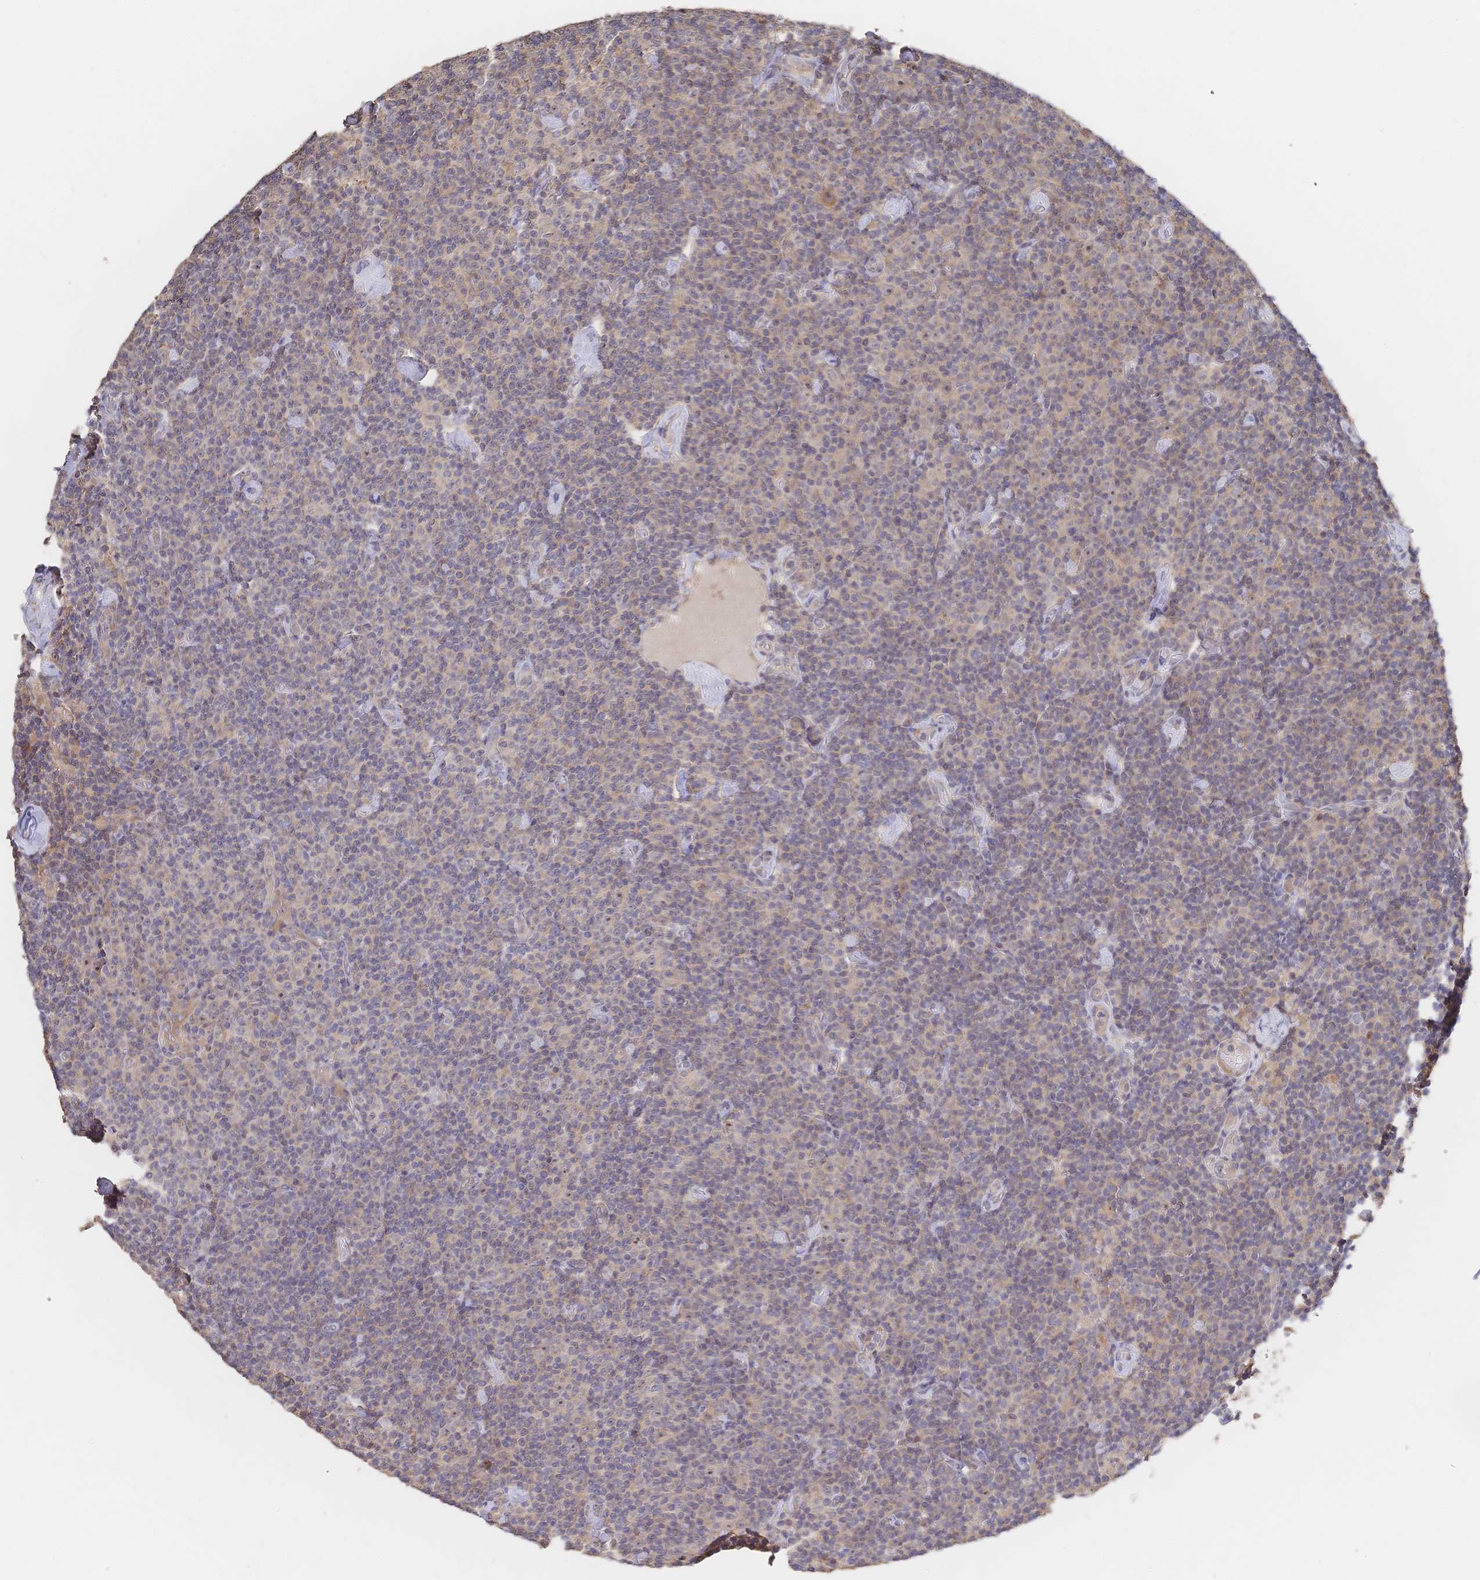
{"staining": {"intensity": "negative", "quantity": "none", "location": "none"}, "tissue": "lymphoma", "cell_type": "Tumor cells", "image_type": "cancer", "snomed": [{"axis": "morphology", "description": "Malignant lymphoma, non-Hodgkin's type, Low grade"}, {"axis": "topography", "description": "Lymph node"}], "caption": "Lymphoma was stained to show a protein in brown. There is no significant expression in tumor cells.", "gene": "DNAJA4", "patient": {"sex": "male", "age": 81}}